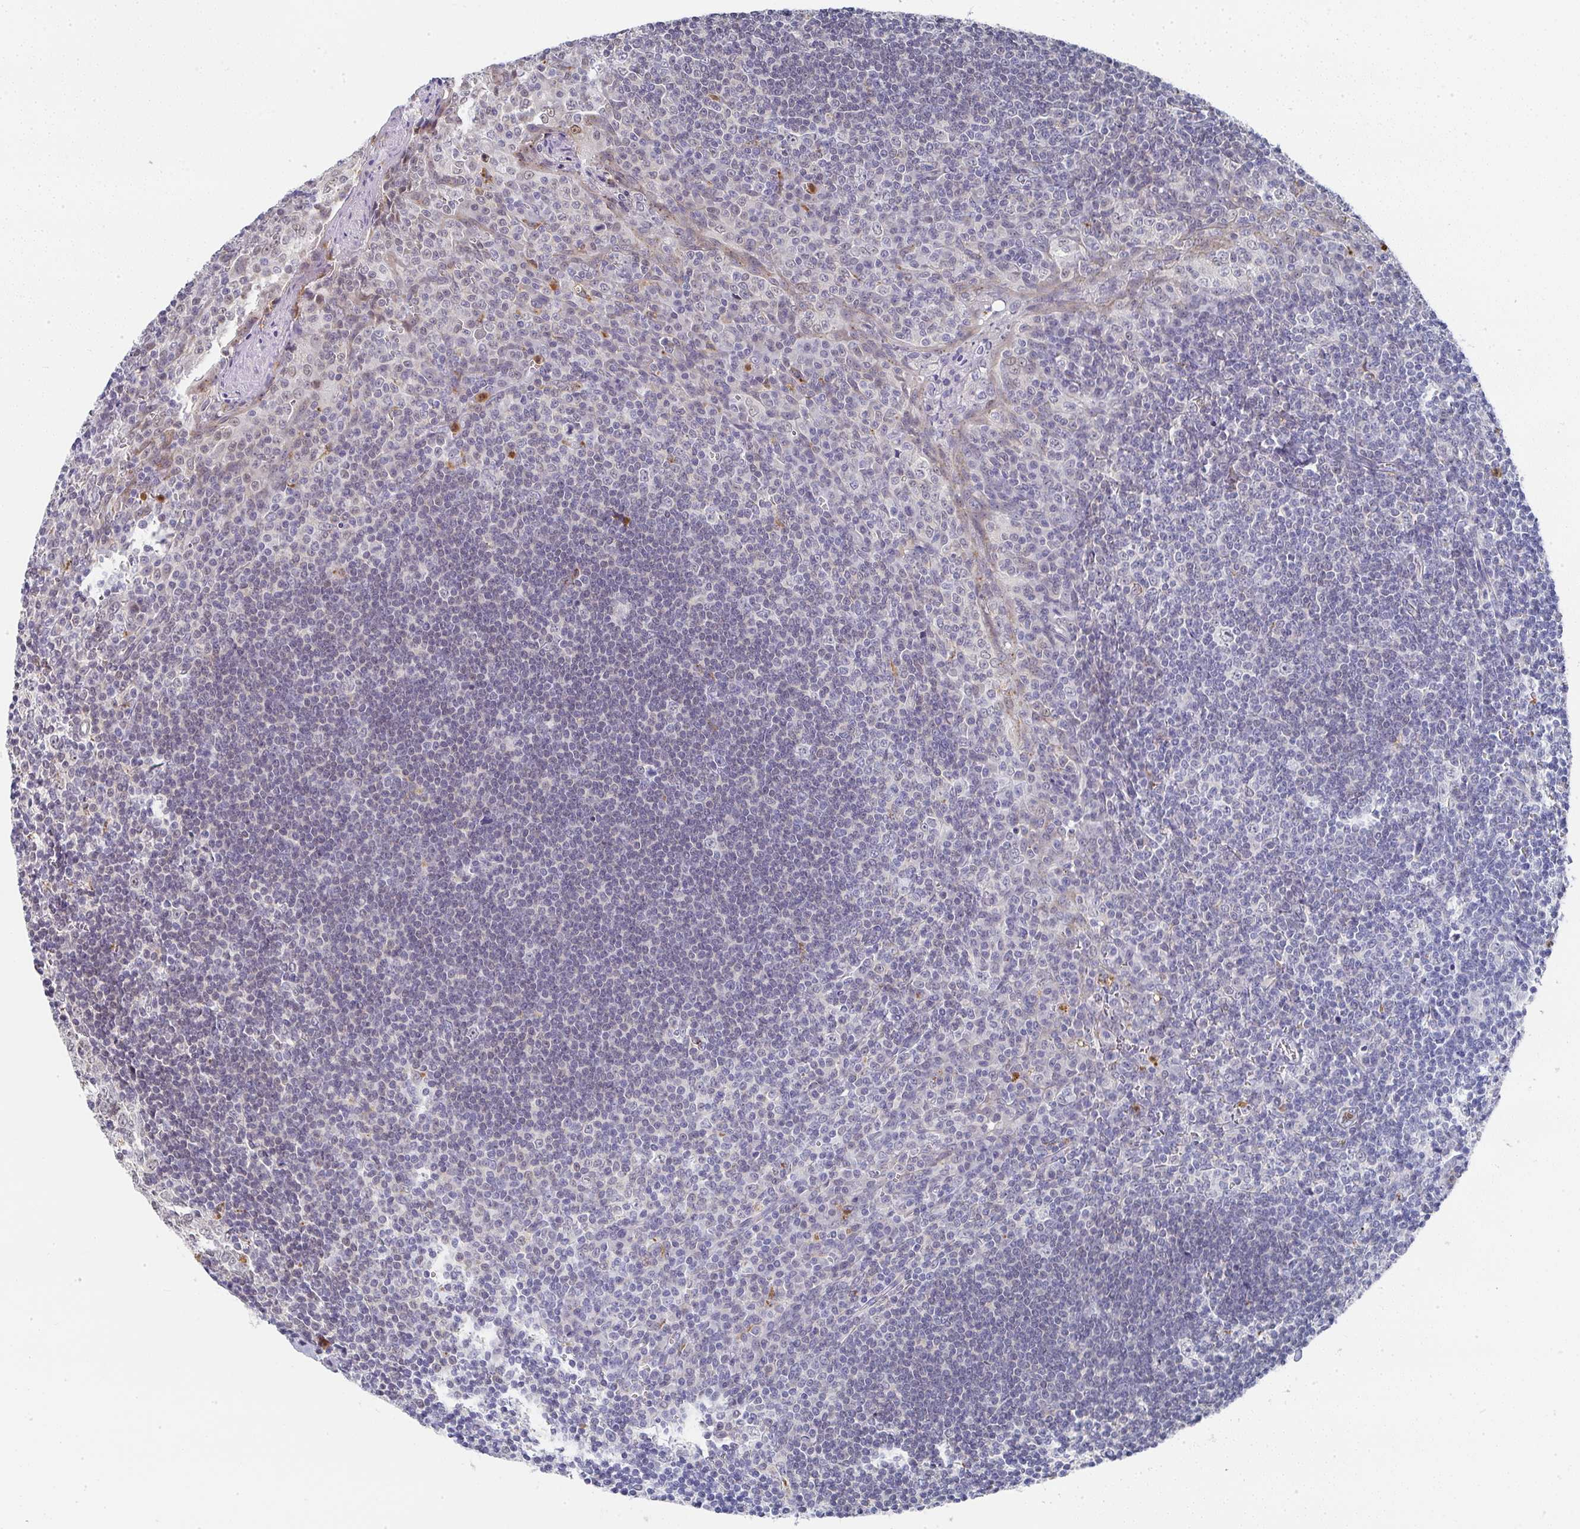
{"staining": {"intensity": "negative", "quantity": "none", "location": "none"}, "tissue": "tonsil", "cell_type": "Germinal center cells", "image_type": "normal", "snomed": [{"axis": "morphology", "description": "Normal tissue, NOS"}, {"axis": "topography", "description": "Tonsil"}], "caption": "Tonsil stained for a protein using immunohistochemistry (IHC) shows no expression germinal center cells.", "gene": "NCF1", "patient": {"sex": "male", "age": 27}}